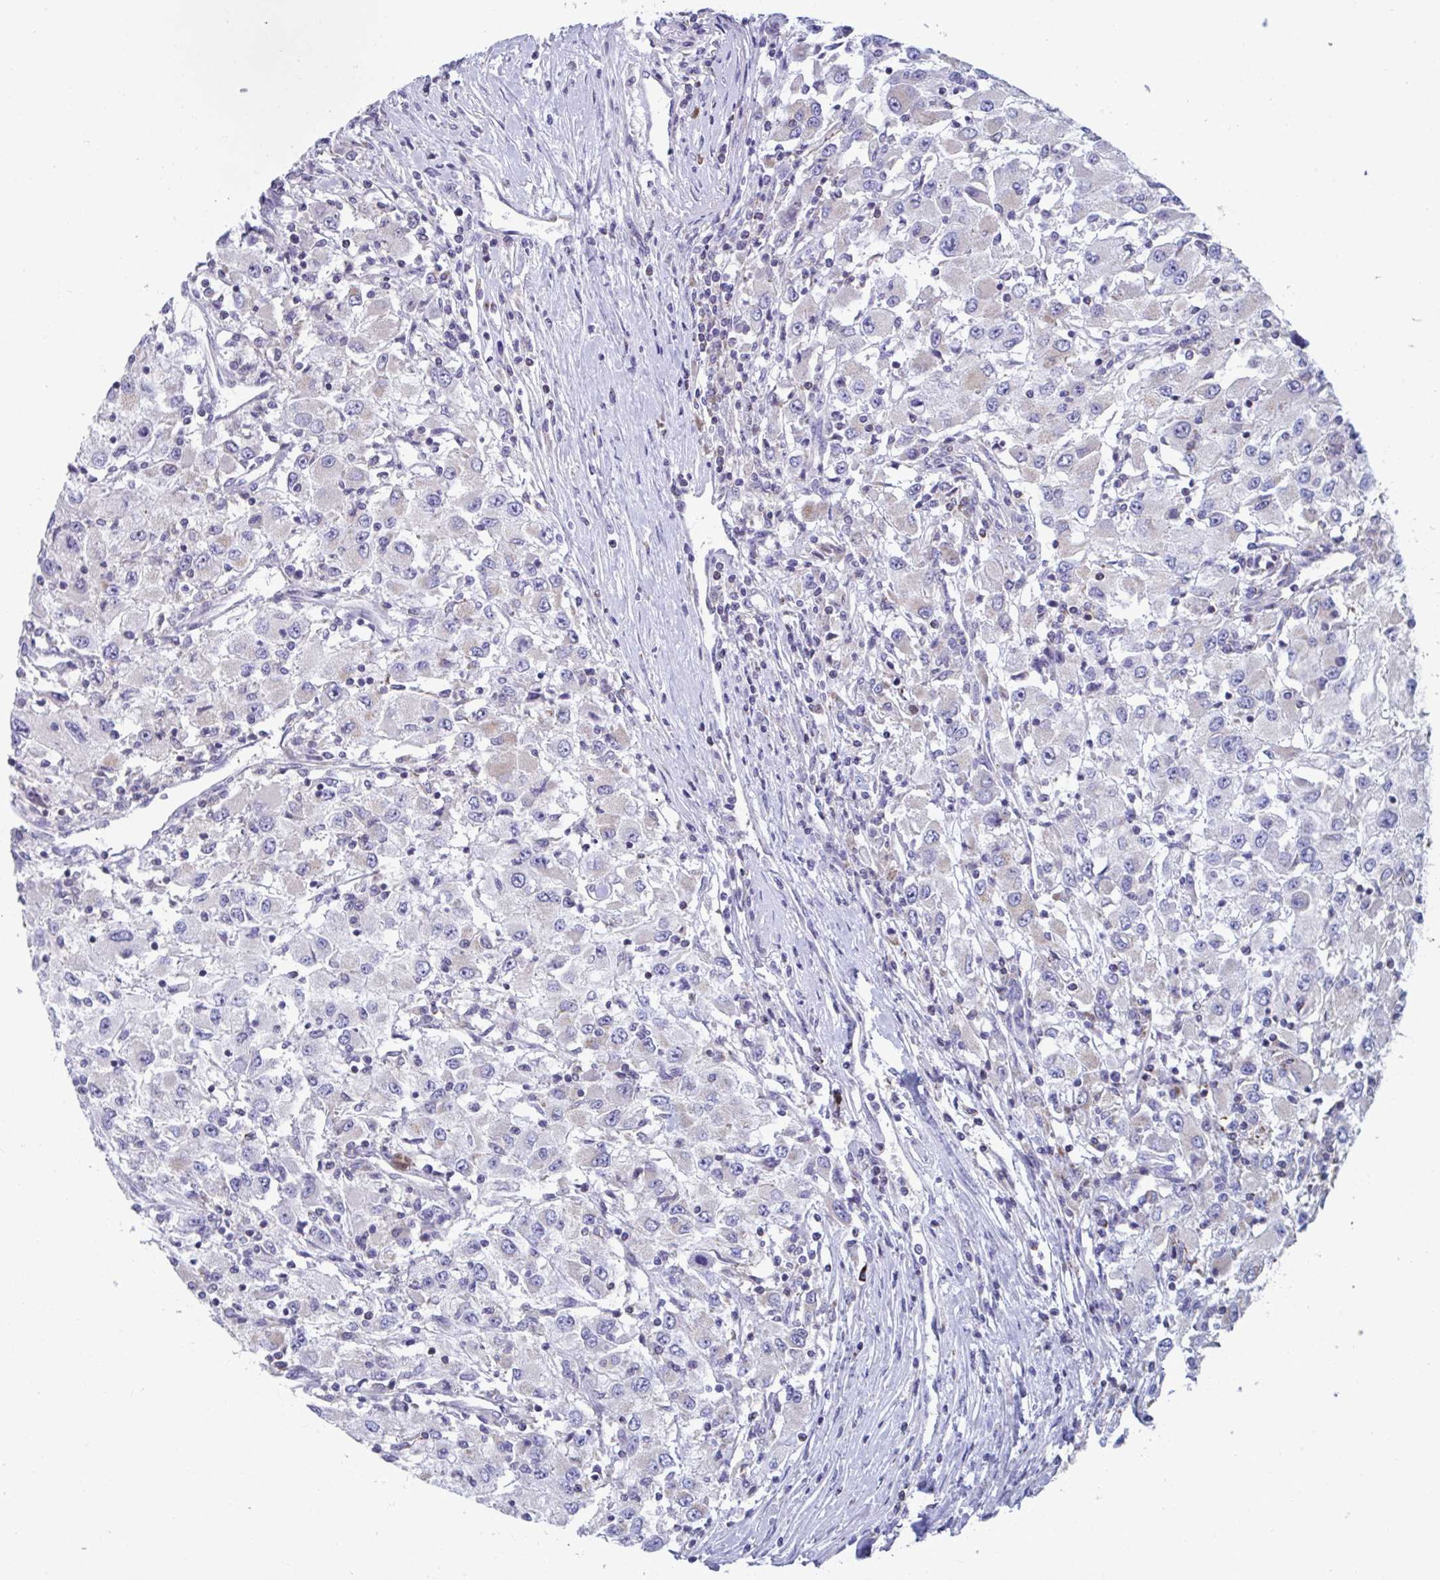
{"staining": {"intensity": "weak", "quantity": "<25%", "location": "cytoplasmic/membranous"}, "tissue": "renal cancer", "cell_type": "Tumor cells", "image_type": "cancer", "snomed": [{"axis": "morphology", "description": "Adenocarcinoma, NOS"}, {"axis": "topography", "description": "Kidney"}], "caption": "Immunohistochemistry image of human renal adenocarcinoma stained for a protein (brown), which demonstrates no expression in tumor cells.", "gene": "BCAT2", "patient": {"sex": "female", "age": 67}}